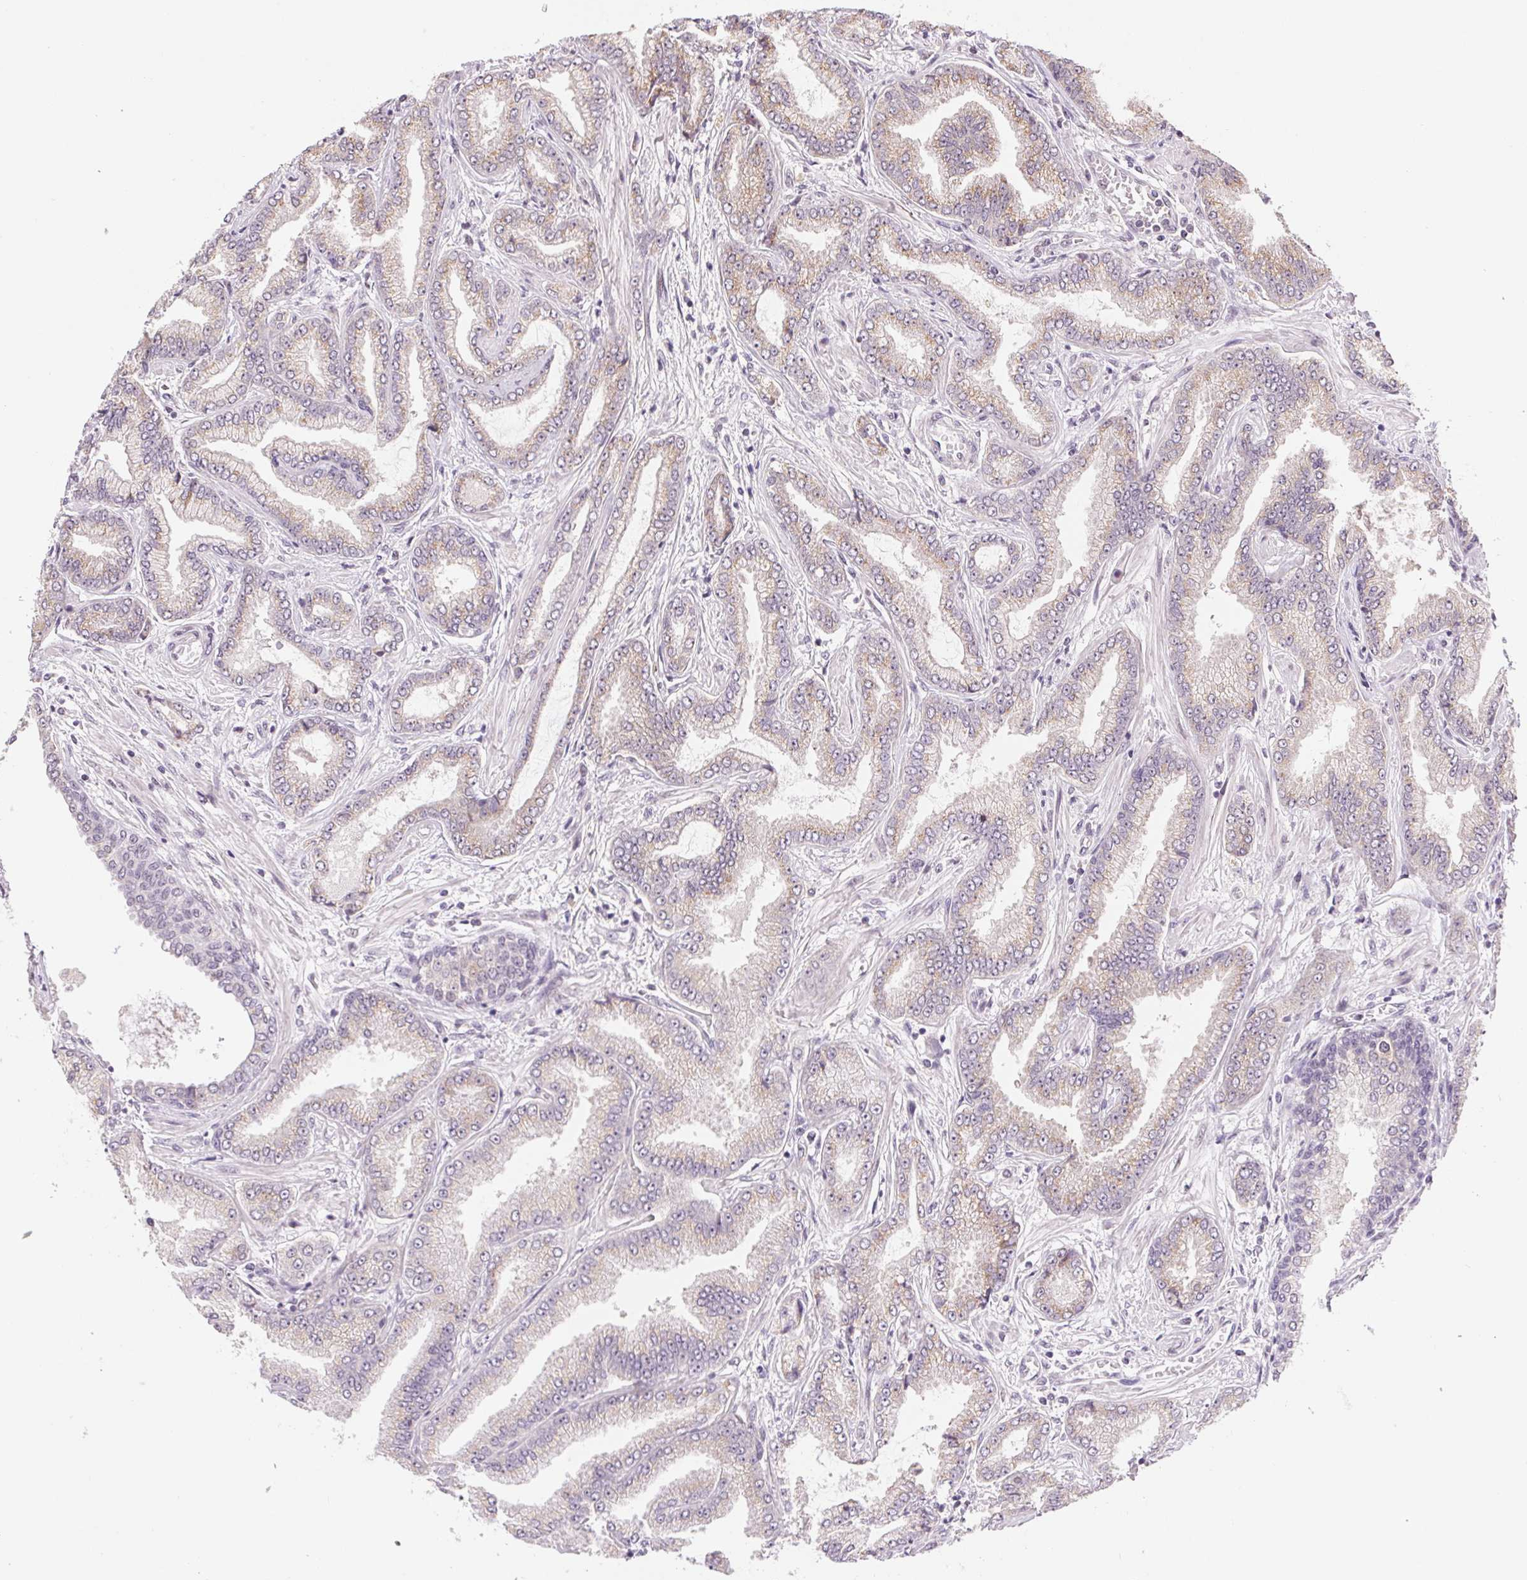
{"staining": {"intensity": "weak", "quantity": "<25%", "location": "cytoplasmic/membranous"}, "tissue": "prostate cancer", "cell_type": "Tumor cells", "image_type": "cancer", "snomed": [{"axis": "morphology", "description": "Adenocarcinoma, Low grade"}, {"axis": "topography", "description": "Prostate"}], "caption": "This is an immunohistochemistry image of prostate low-grade adenocarcinoma. There is no positivity in tumor cells.", "gene": "GRHL3", "patient": {"sex": "male", "age": 55}}